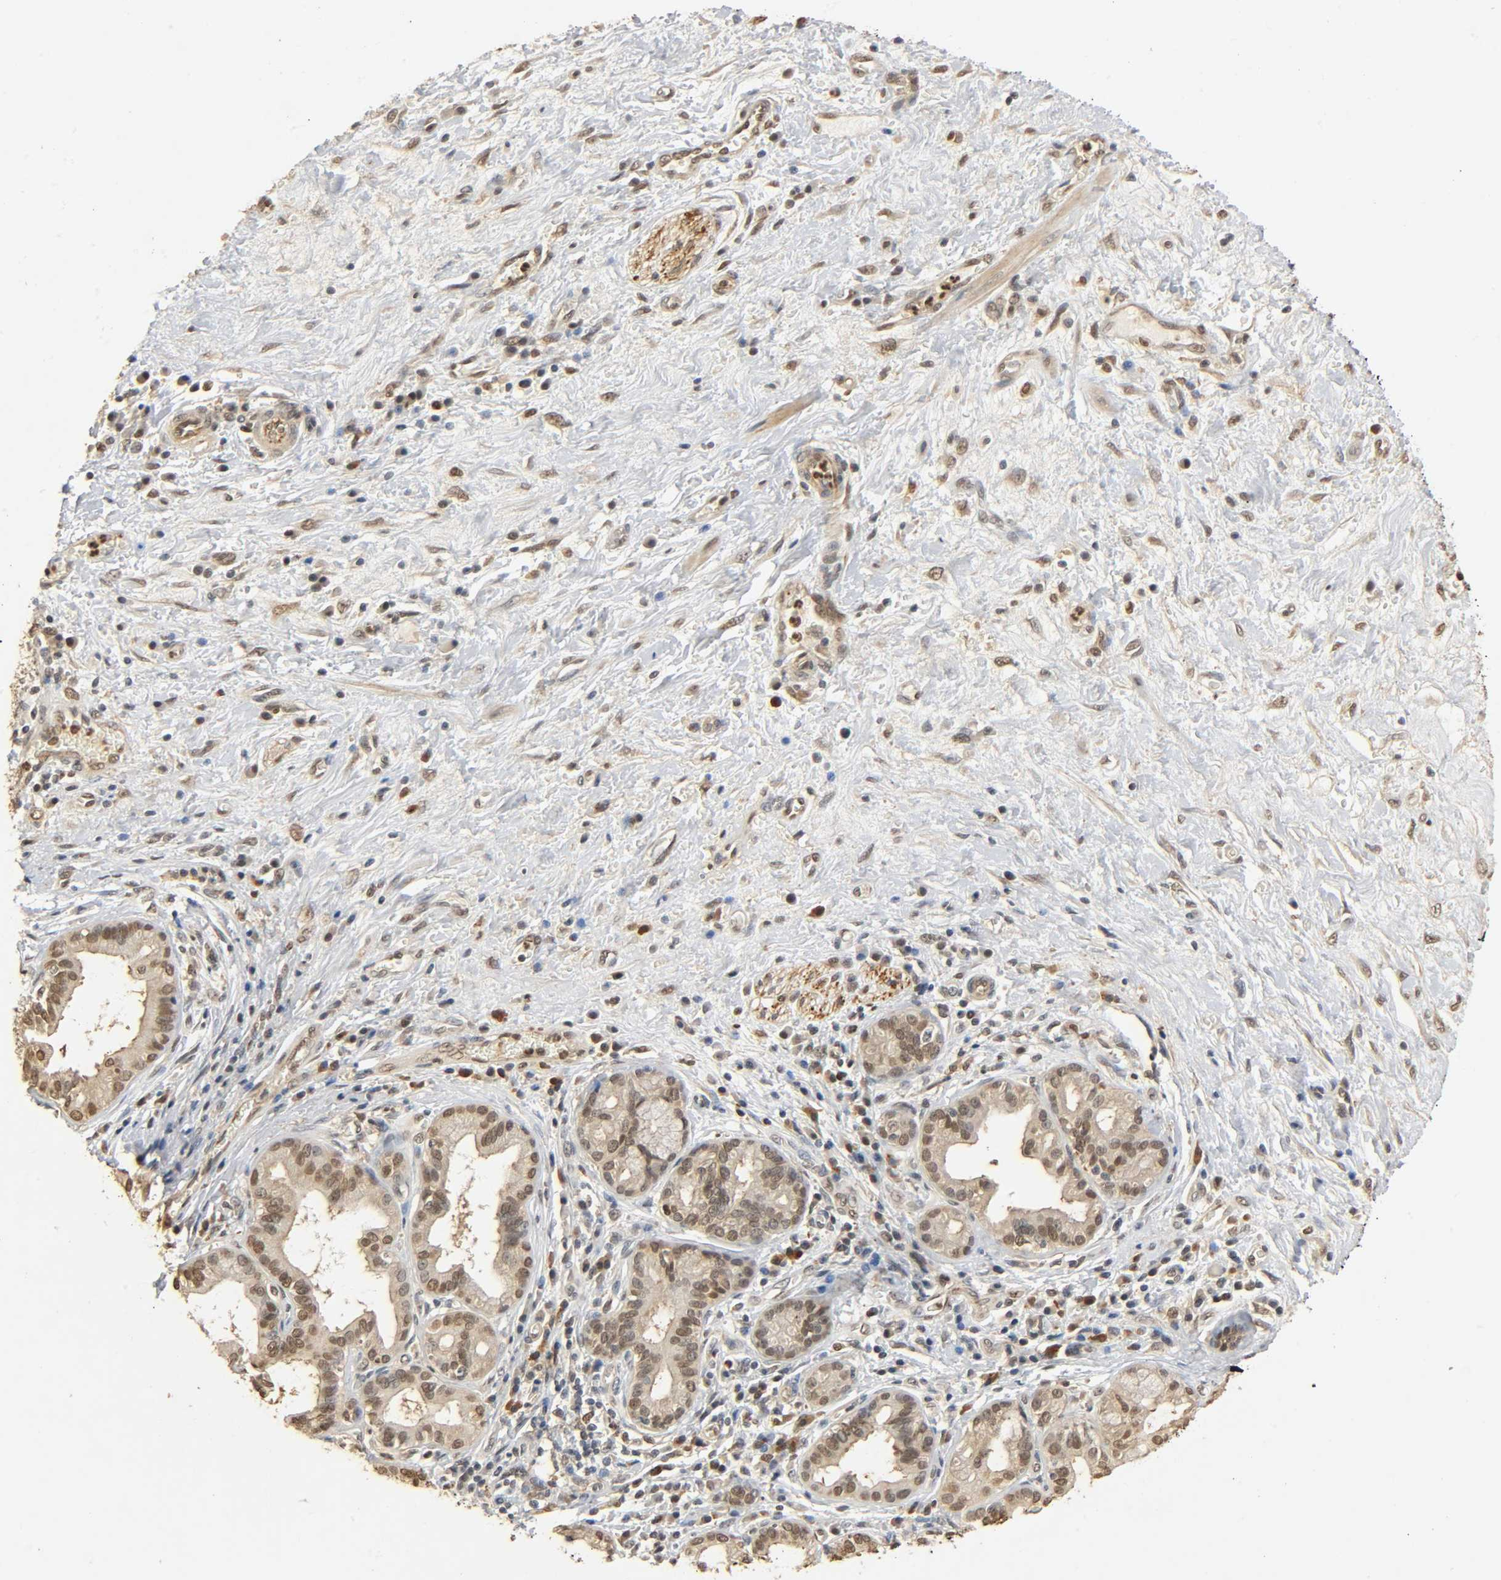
{"staining": {"intensity": "weak", "quantity": "25%-75%", "location": "cytoplasmic/membranous,nuclear"}, "tissue": "pancreatic cancer", "cell_type": "Tumor cells", "image_type": "cancer", "snomed": [{"axis": "morphology", "description": "Adenocarcinoma, NOS"}, {"axis": "topography", "description": "Pancreas"}], "caption": "Approximately 25%-75% of tumor cells in pancreatic cancer (adenocarcinoma) reveal weak cytoplasmic/membranous and nuclear protein staining as visualized by brown immunohistochemical staining.", "gene": "ZFPM2", "patient": {"sex": "female", "age": 73}}